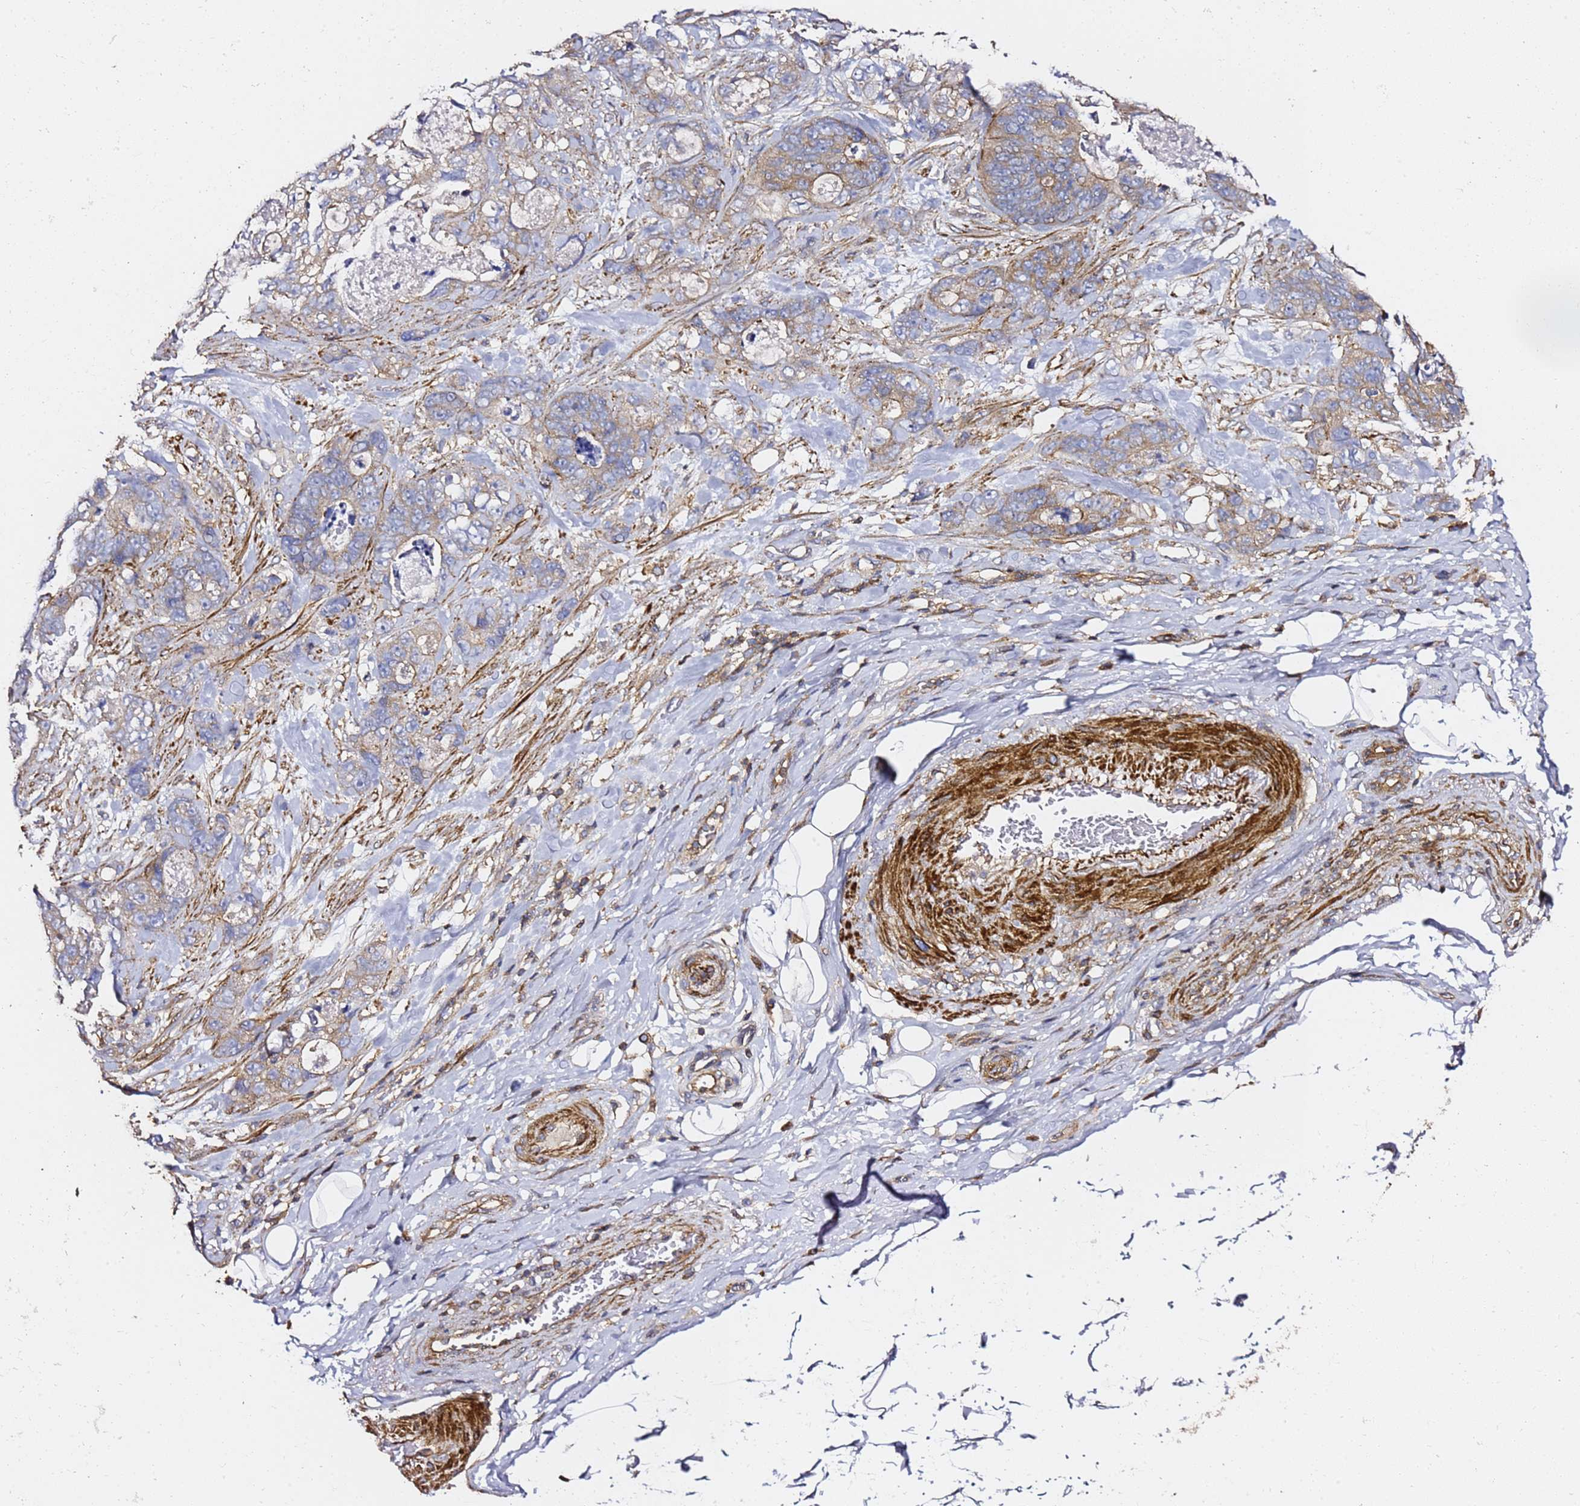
{"staining": {"intensity": "weak", "quantity": "25%-75%", "location": "cytoplasmic/membranous"}, "tissue": "stomach cancer", "cell_type": "Tumor cells", "image_type": "cancer", "snomed": [{"axis": "morphology", "description": "Normal tissue, NOS"}, {"axis": "morphology", "description": "Adenocarcinoma, NOS"}, {"axis": "topography", "description": "Stomach"}], "caption": "Protein staining displays weak cytoplasmic/membranous staining in about 25%-75% of tumor cells in stomach cancer (adenocarcinoma).", "gene": "ZFP36L2", "patient": {"sex": "female", "age": 89}}